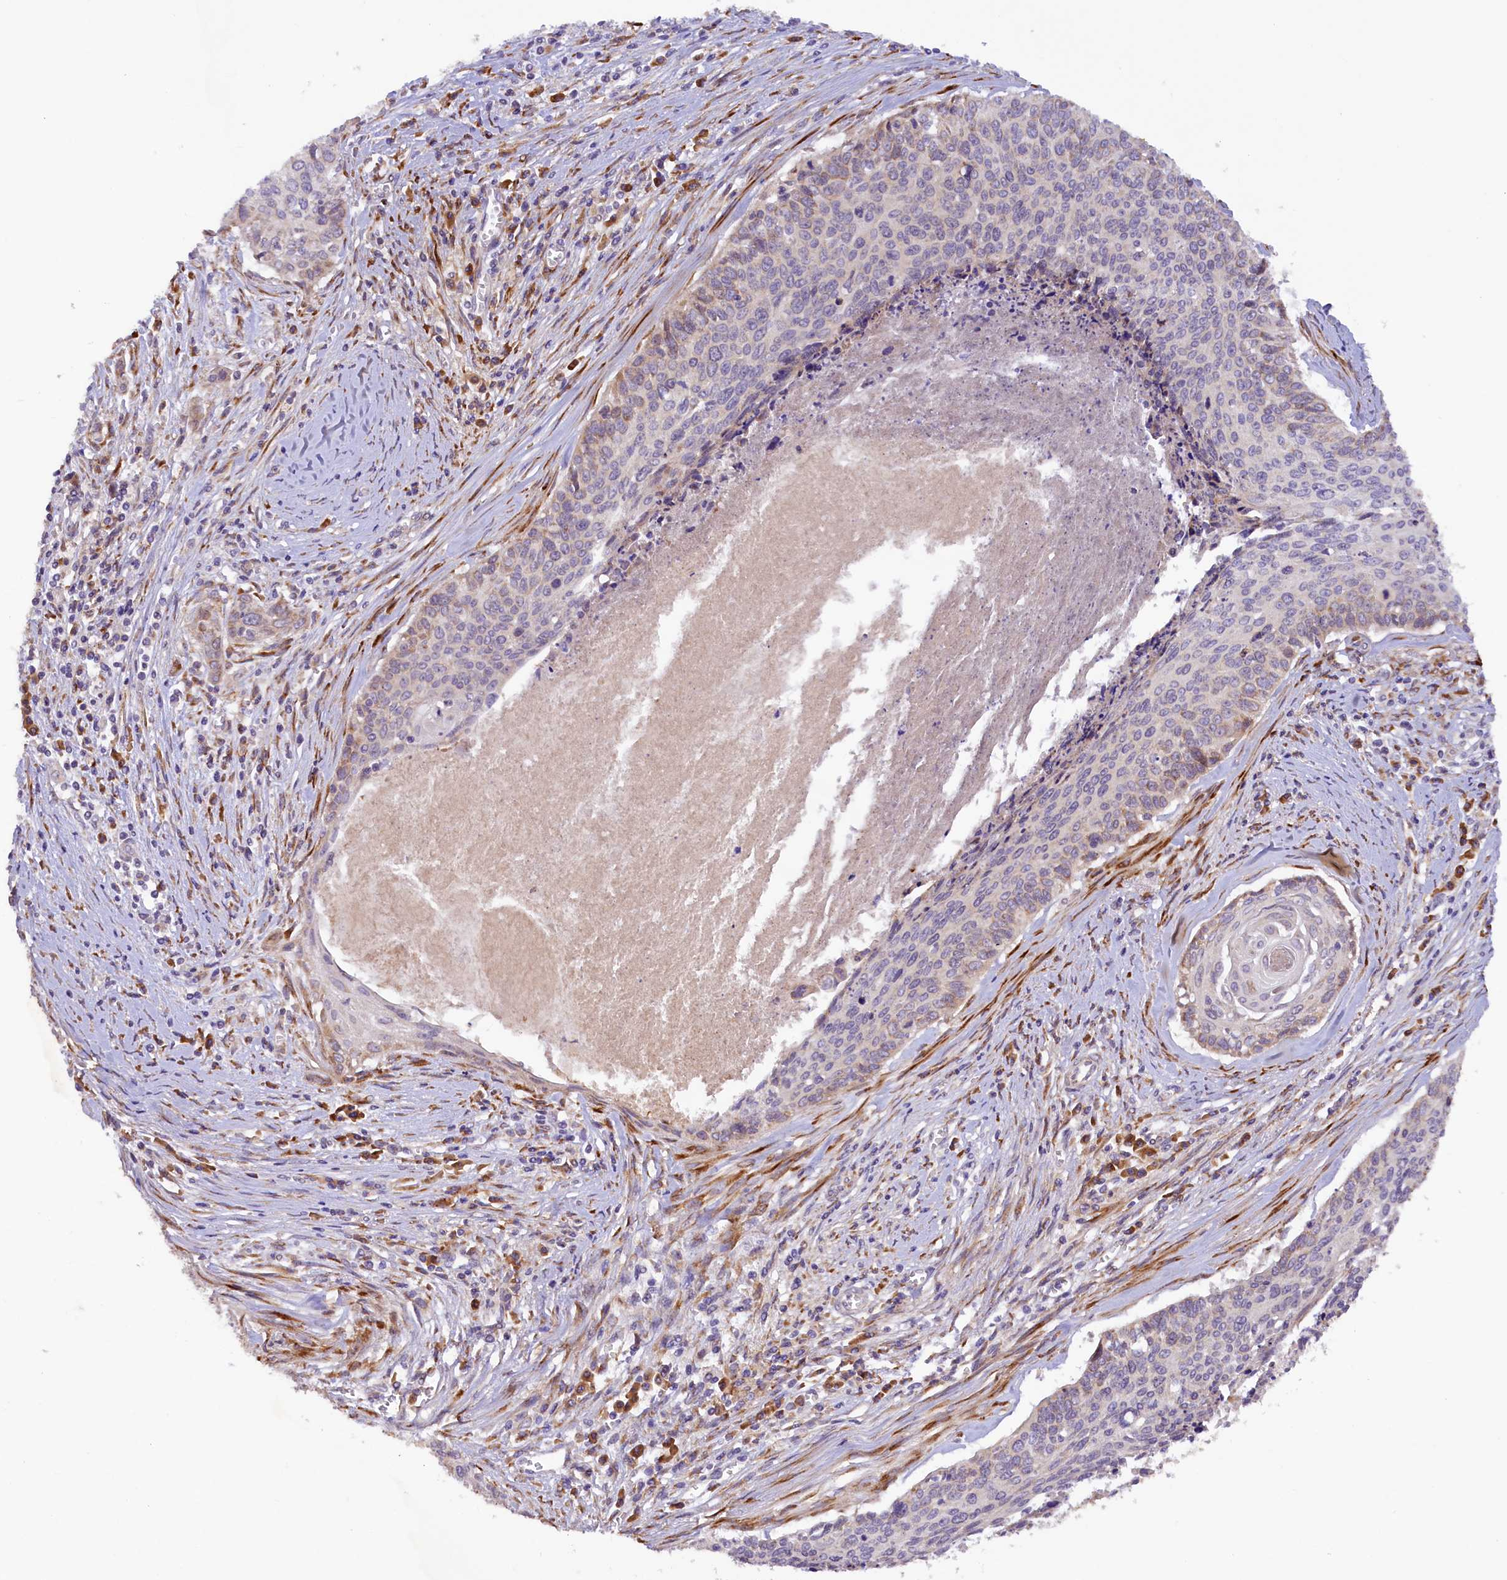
{"staining": {"intensity": "weak", "quantity": "25%-75%", "location": "cytoplasmic/membranous"}, "tissue": "cervical cancer", "cell_type": "Tumor cells", "image_type": "cancer", "snomed": [{"axis": "morphology", "description": "Squamous cell carcinoma, NOS"}, {"axis": "topography", "description": "Cervix"}], "caption": "Human squamous cell carcinoma (cervical) stained with a protein marker reveals weak staining in tumor cells.", "gene": "SSC5D", "patient": {"sex": "female", "age": 55}}